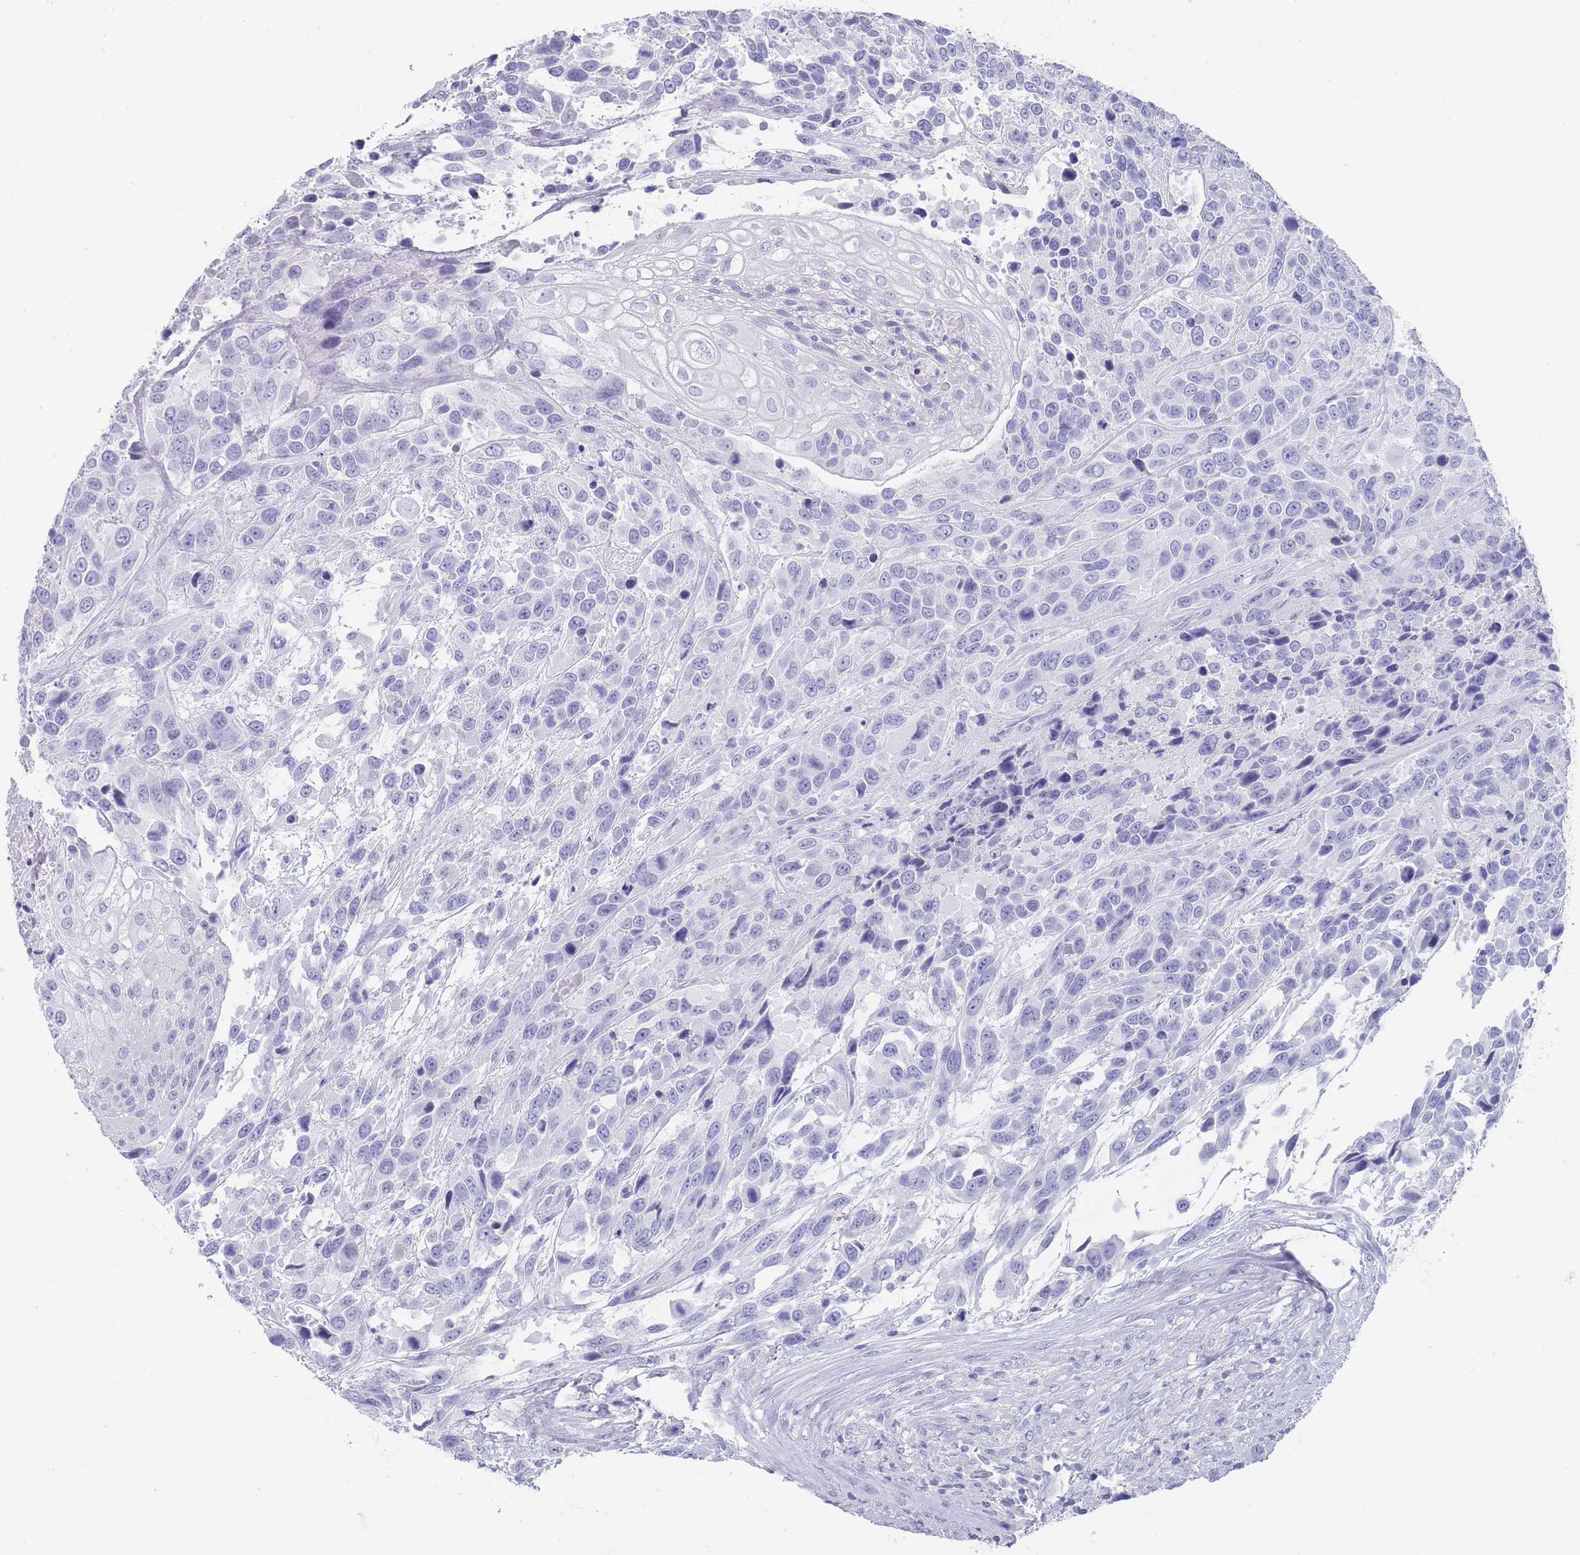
{"staining": {"intensity": "negative", "quantity": "none", "location": "none"}, "tissue": "urothelial cancer", "cell_type": "Tumor cells", "image_type": "cancer", "snomed": [{"axis": "morphology", "description": "Urothelial carcinoma, High grade"}, {"axis": "topography", "description": "Urinary bladder"}], "caption": "Urothelial cancer was stained to show a protein in brown. There is no significant positivity in tumor cells.", "gene": "RAB2B", "patient": {"sex": "female", "age": 70}}